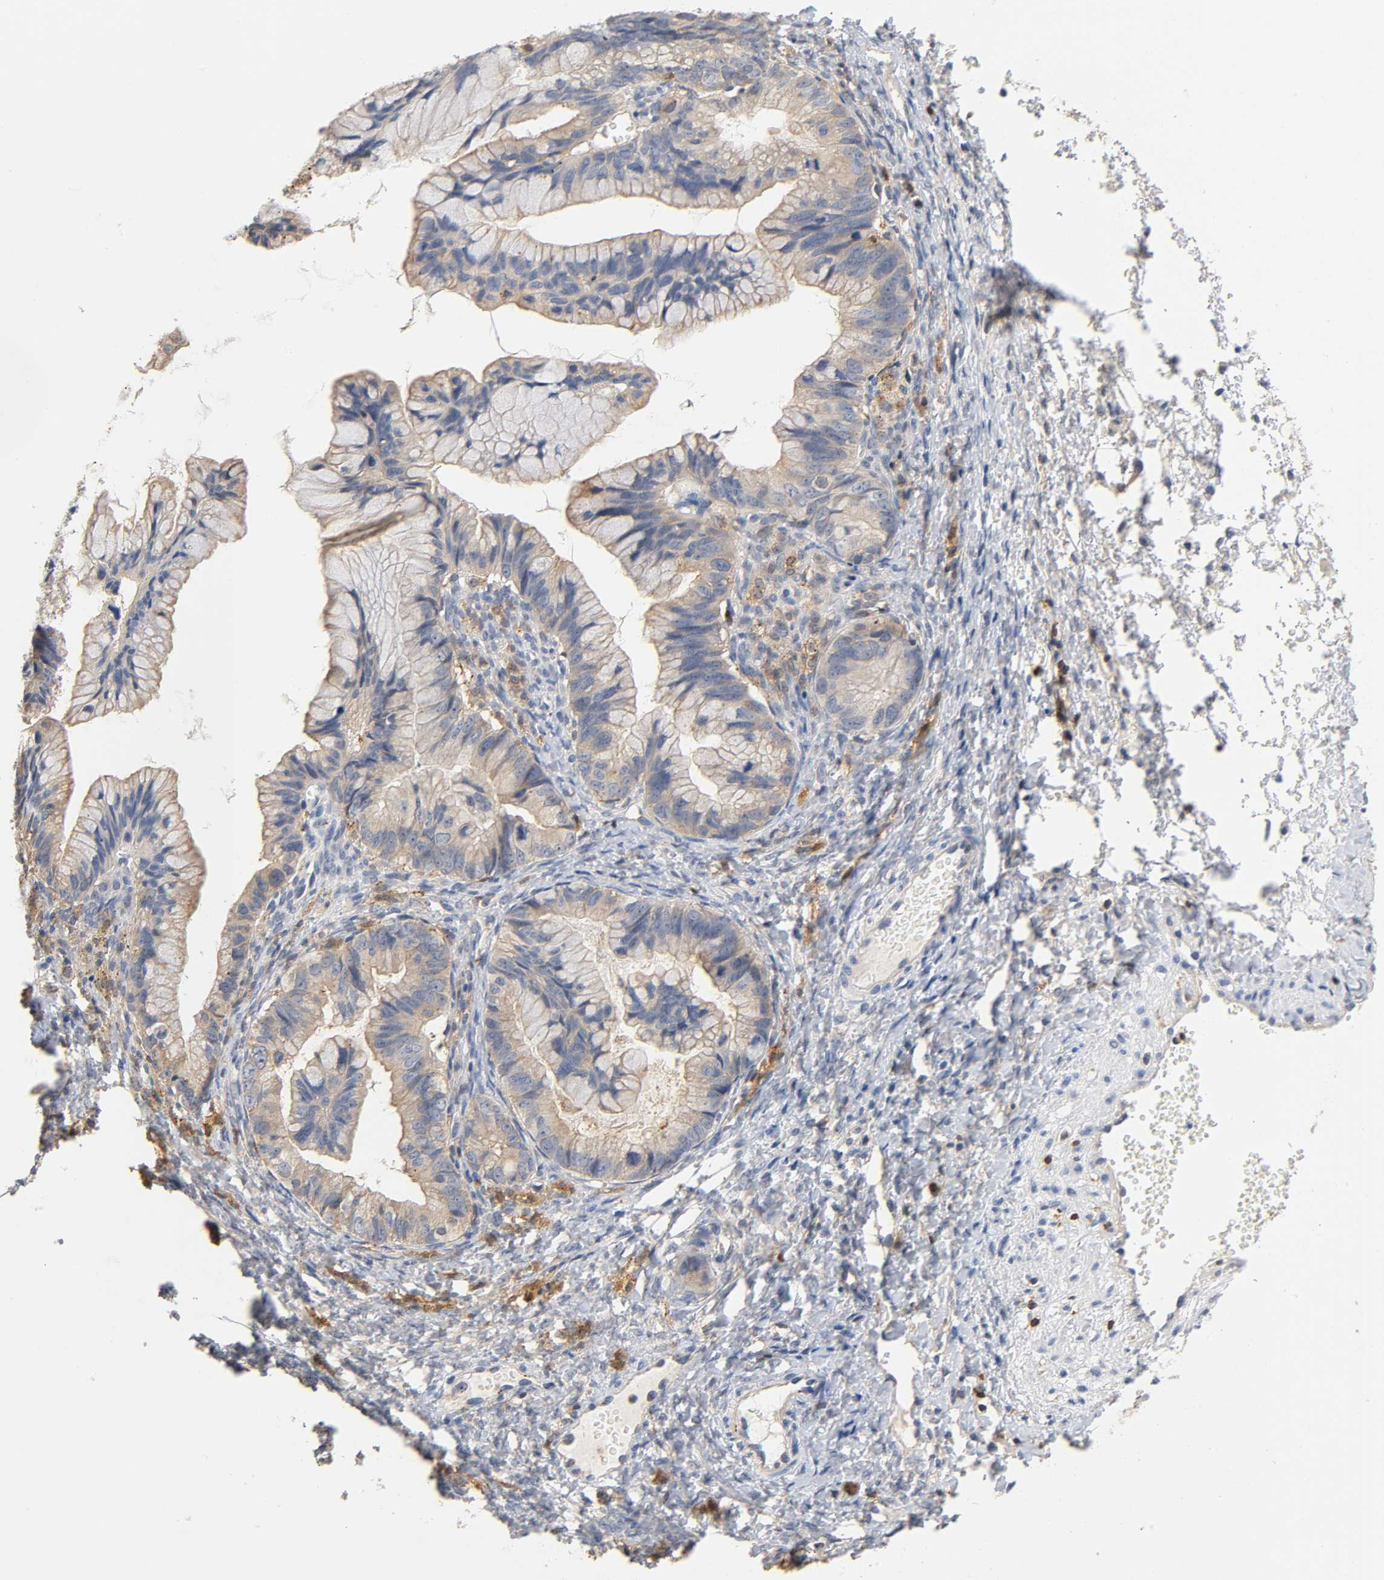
{"staining": {"intensity": "weak", "quantity": ">75%", "location": "cytoplasmic/membranous"}, "tissue": "ovarian cancer", "cell_type": "Tumor cells", "image_type": "cancer", "snomed": [{"axis": "morphology", "description": "Cystadenocarcinoma, mucinous, NOS"}, {"axis": "topography", "description": "Ovary"}], "caption": "Immunohistochemistry image of neoplastic tissue: human ovarian cancer (mucinous cystadenocarcinoma) stained using immunohistochemistry (IHC) demonstrates low levels of weak protein expression localized specifically in the cytoplasmic/membranous of tumor cells, appearing as a cytoplasmic/membranous brown color.", "gene": "UCKL1", "patient": {"sex": "female", "age": 36}}